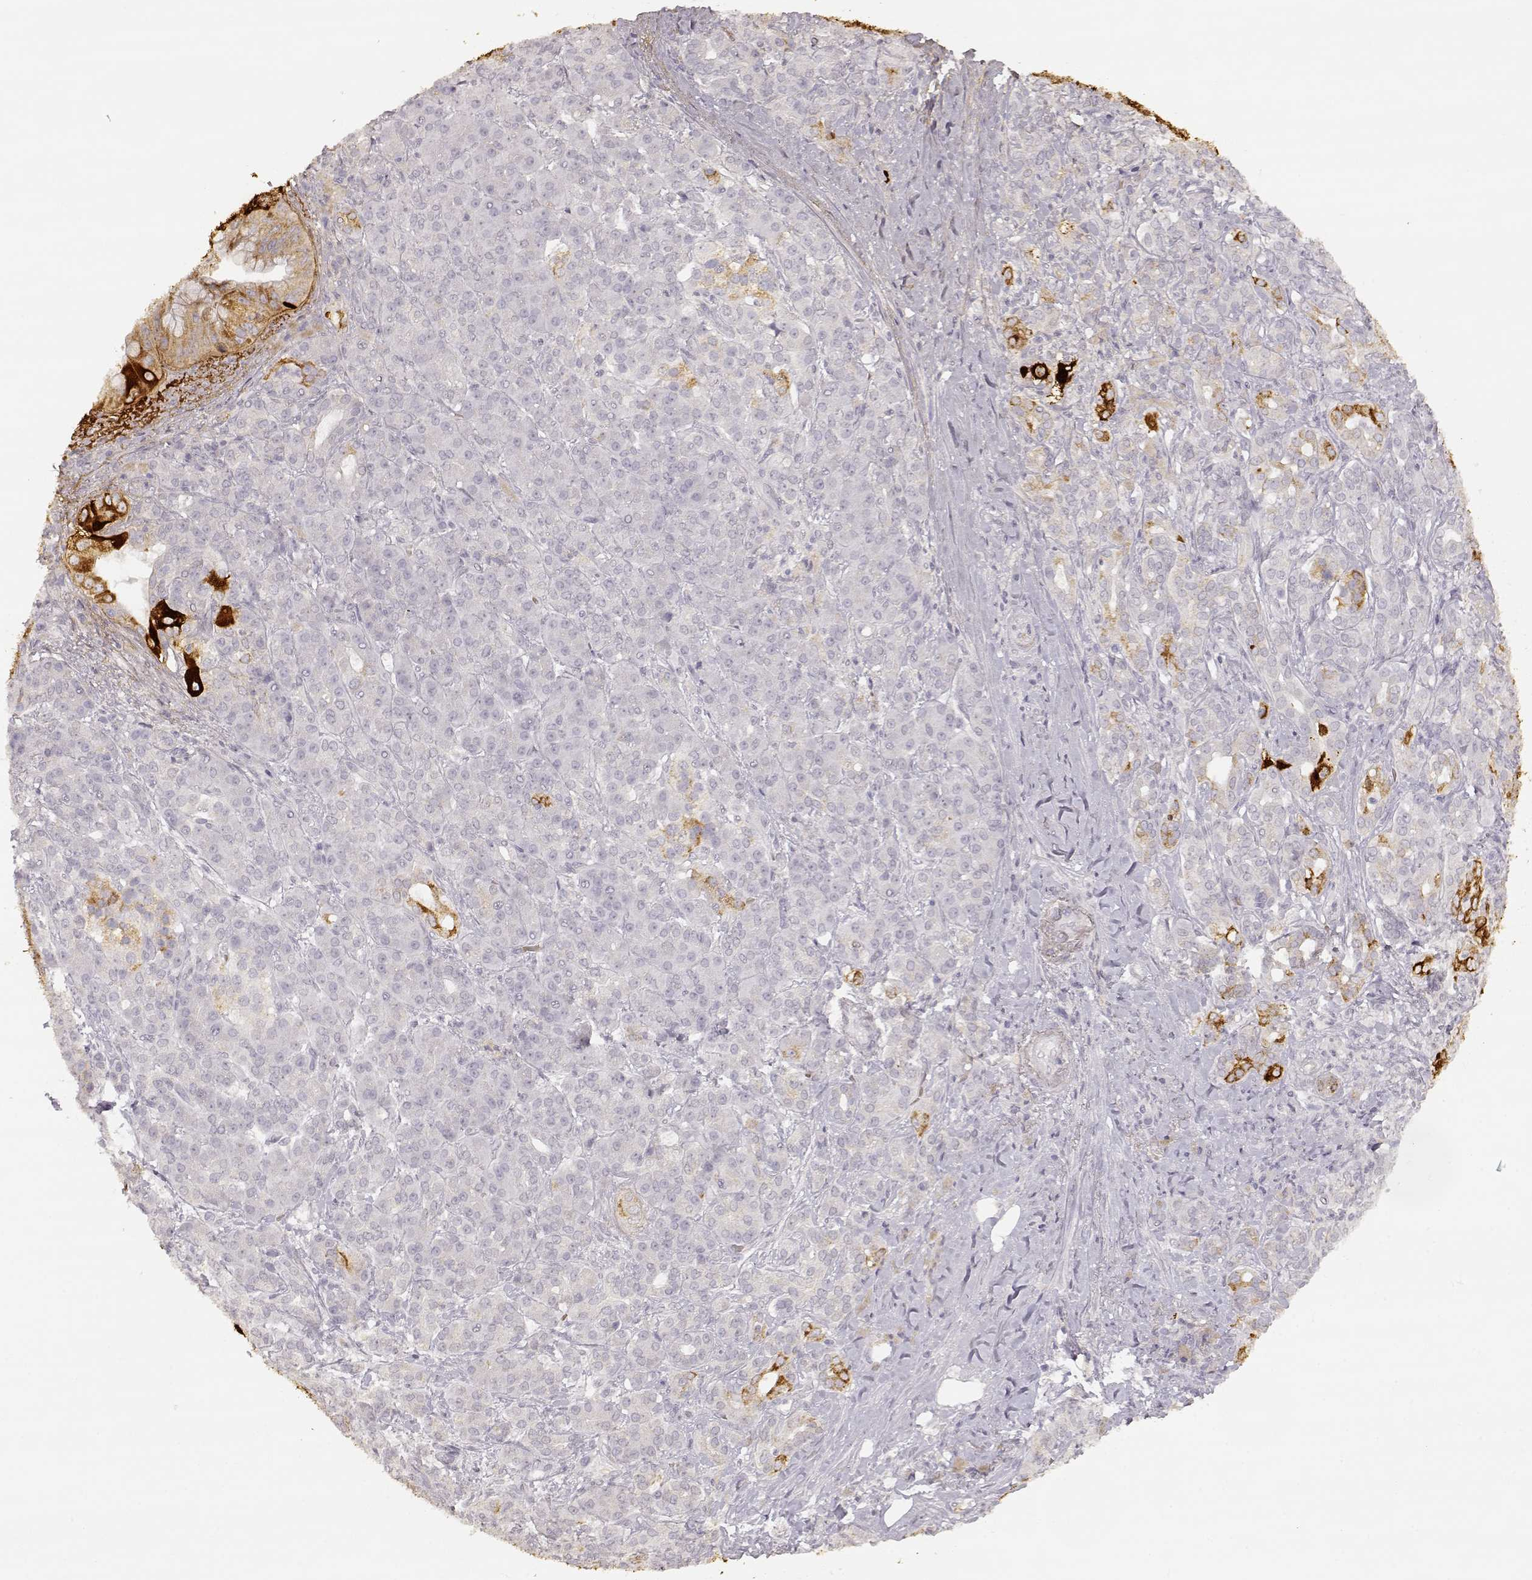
{"staining": {"intensity": "strong", "quantity": "<25%", "location": "cytoplasmic/membranous"}, "tissue": "pancreatic cancer", "cell_type": "Tumor cells", "image_type": "cancer", "snomed": [{"axis": "morphology", "description": "Normal tissue, NOS"}, {"axis": "morphology", "description": "Inflammation, NOS"}, {"axis": "morphology", "description": "Adenocarcinoma, NOS"}, {"axis": "topography", "description": "Pancreas"}], "caption": "Protein expression analysis of pancreatic cancer reveals strong cytoplasmic/membranous positivity in about <25% of tumor cells.", "gene": "LAMC2", "patient": {"sex": "male", "age": 57}}